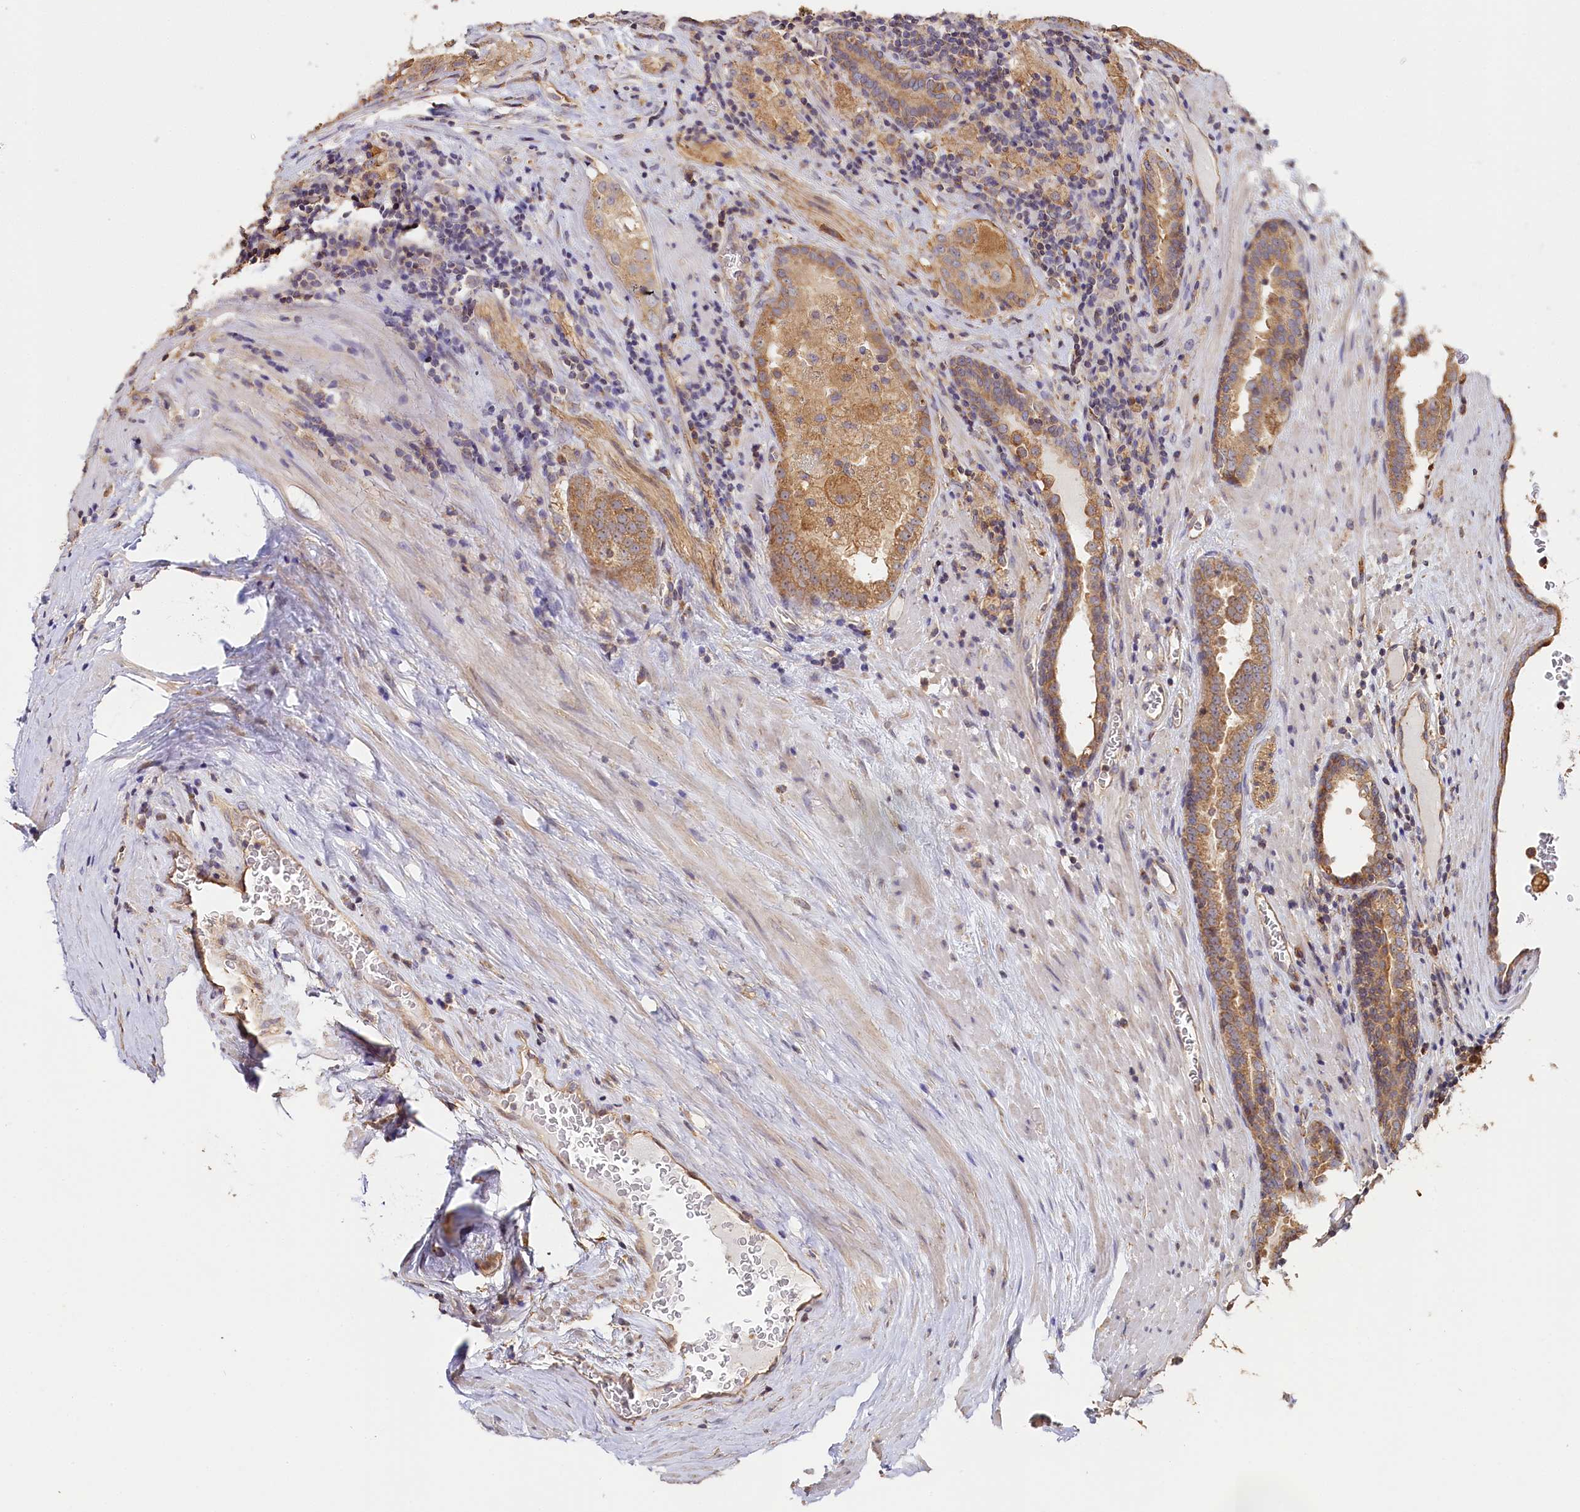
{"staining": {"intensity": "moderate", "quantity": ">75%", "location": "cytoplasmic/membranous"}, "tissue": "prostate cancer", "cell_type": "Tumor cells", "image_type": "cancer", "snomed": [{"axis": "morphology", "description": "Adenocarcinoma, High grade"}, {"axis": "topography", "description": "Prostate"}], "caption": "Tumor cells reveal medium levels of moderate cytoplasmic/membranous expression in about >75% of cells in high-grade adenocarcinoma (prostate). The staining was performed using DAB (3,3'-diaminobenzidine) to visualize the protein expression in brown, while the nuclei were stained in blue with hematoxylin (Magnification: 20x).", "gene": "KATNB1", "patient": {"sex": "male", "age": 68}}